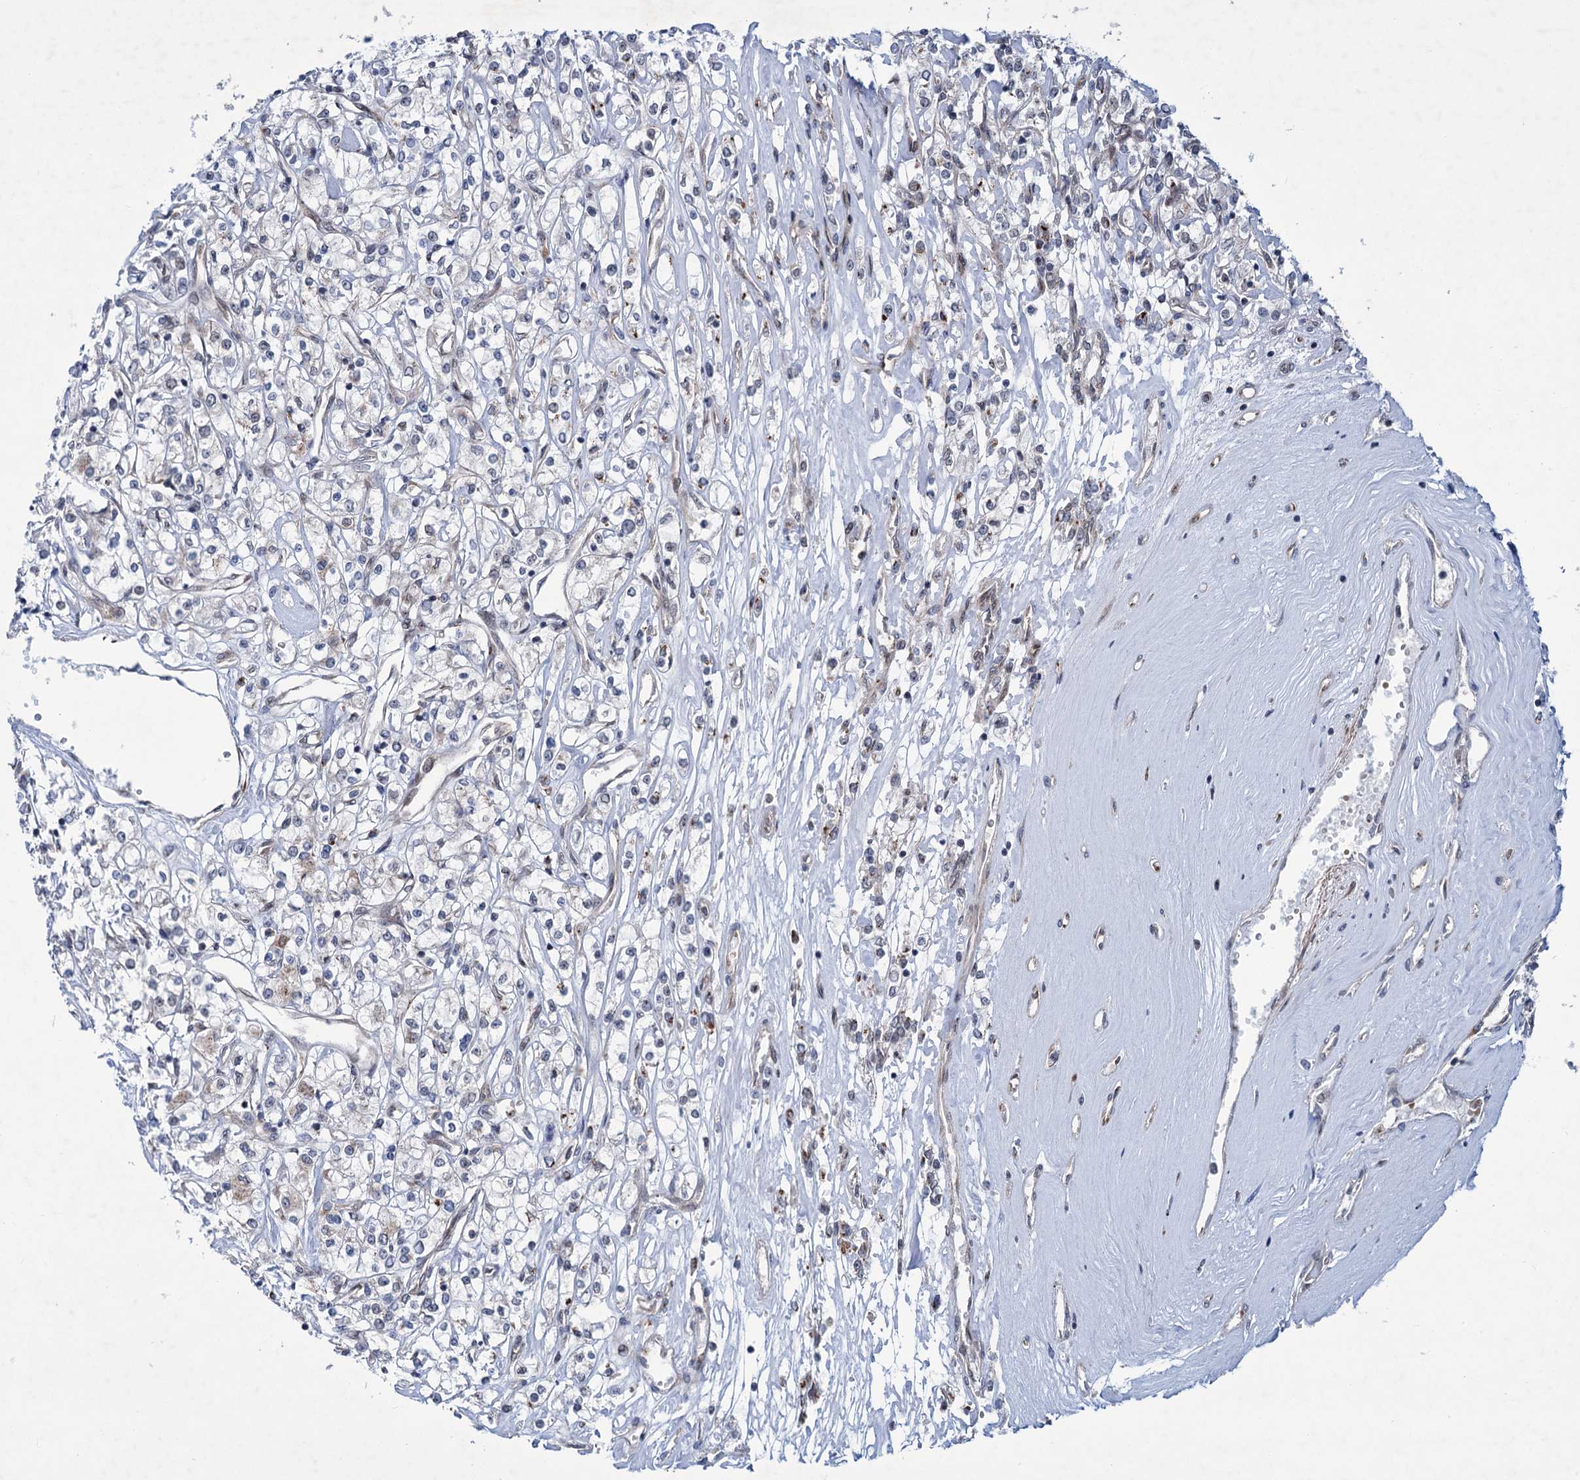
{"staining": {"intensity": "negative", "quantity": "none", "location": "none"}, "tissue": "renal cancer", "cell_type": "Tumor cells", "image_type": "cancer", "snomed": [{"axis": "morphology", "description": "Adenocarcinoma, NOS"}, {"axis": "topography", "description": "Kidney"}], "caption": "Tumor cells are negative for protein expression in human renal cancer.", "gene": "ELP4", "patient": {"sex": "female", "age": 59}}